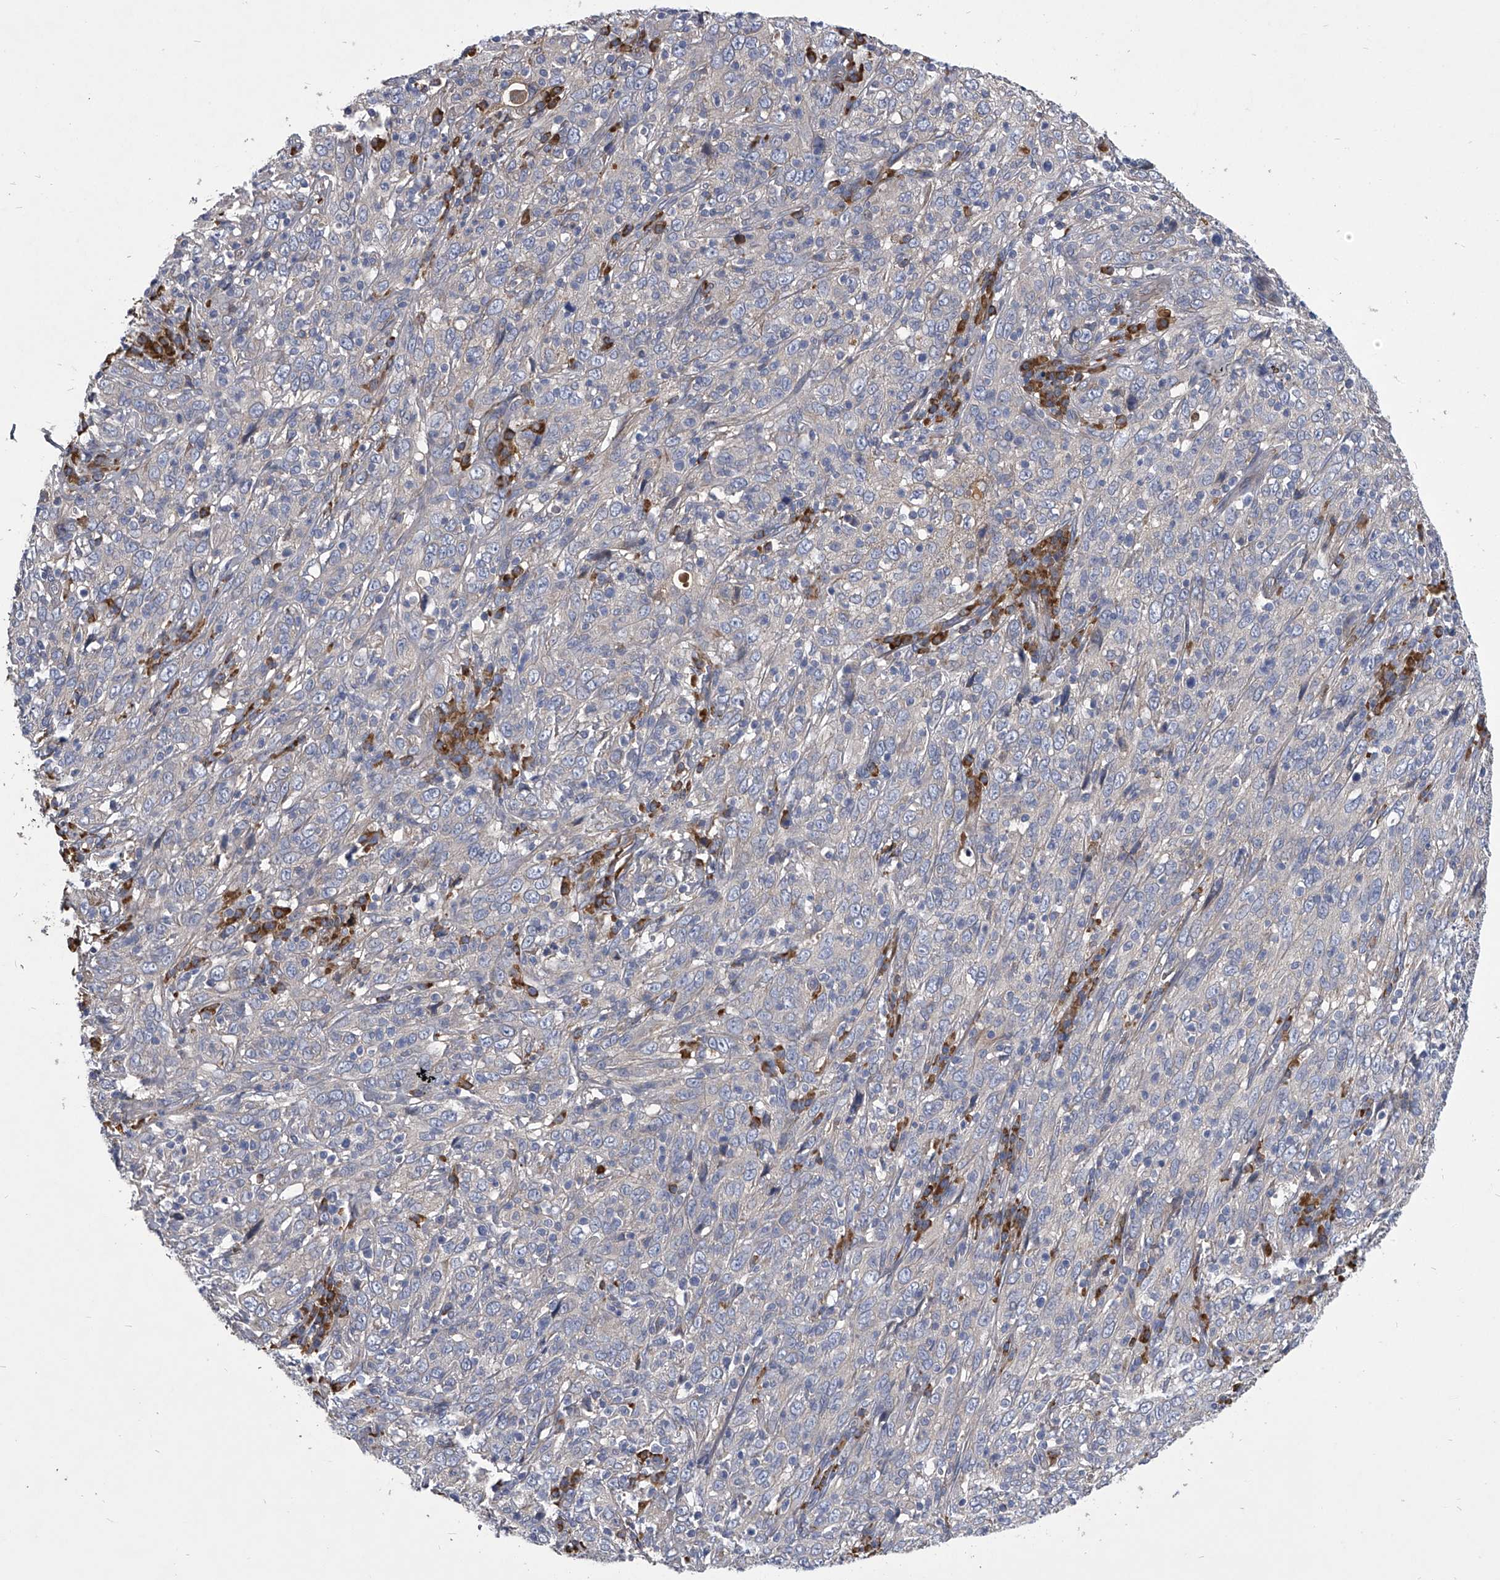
{"staining": {"intensity": "negative", "quantity": "none", "location": "none"}, "tissue": "cervical cancer", "cell_type": "Tumor cells", "image_type": "cancer", "snomed": [{"axis": "morphology", "description": "Squamous cell carcinoma, NOS"}, {"axis": "topography", "description": "Cervix"}], "caption": "Immunohistochemistry (IHC) photomicrograph of neoplastic tissue: cervical cancer stained with DAB (3,3'-diaminobenzidine) shows no significant protein positivity in tumor cells.", "gene": "CCR4", "patient": {"sex": "female", "age": 46}}